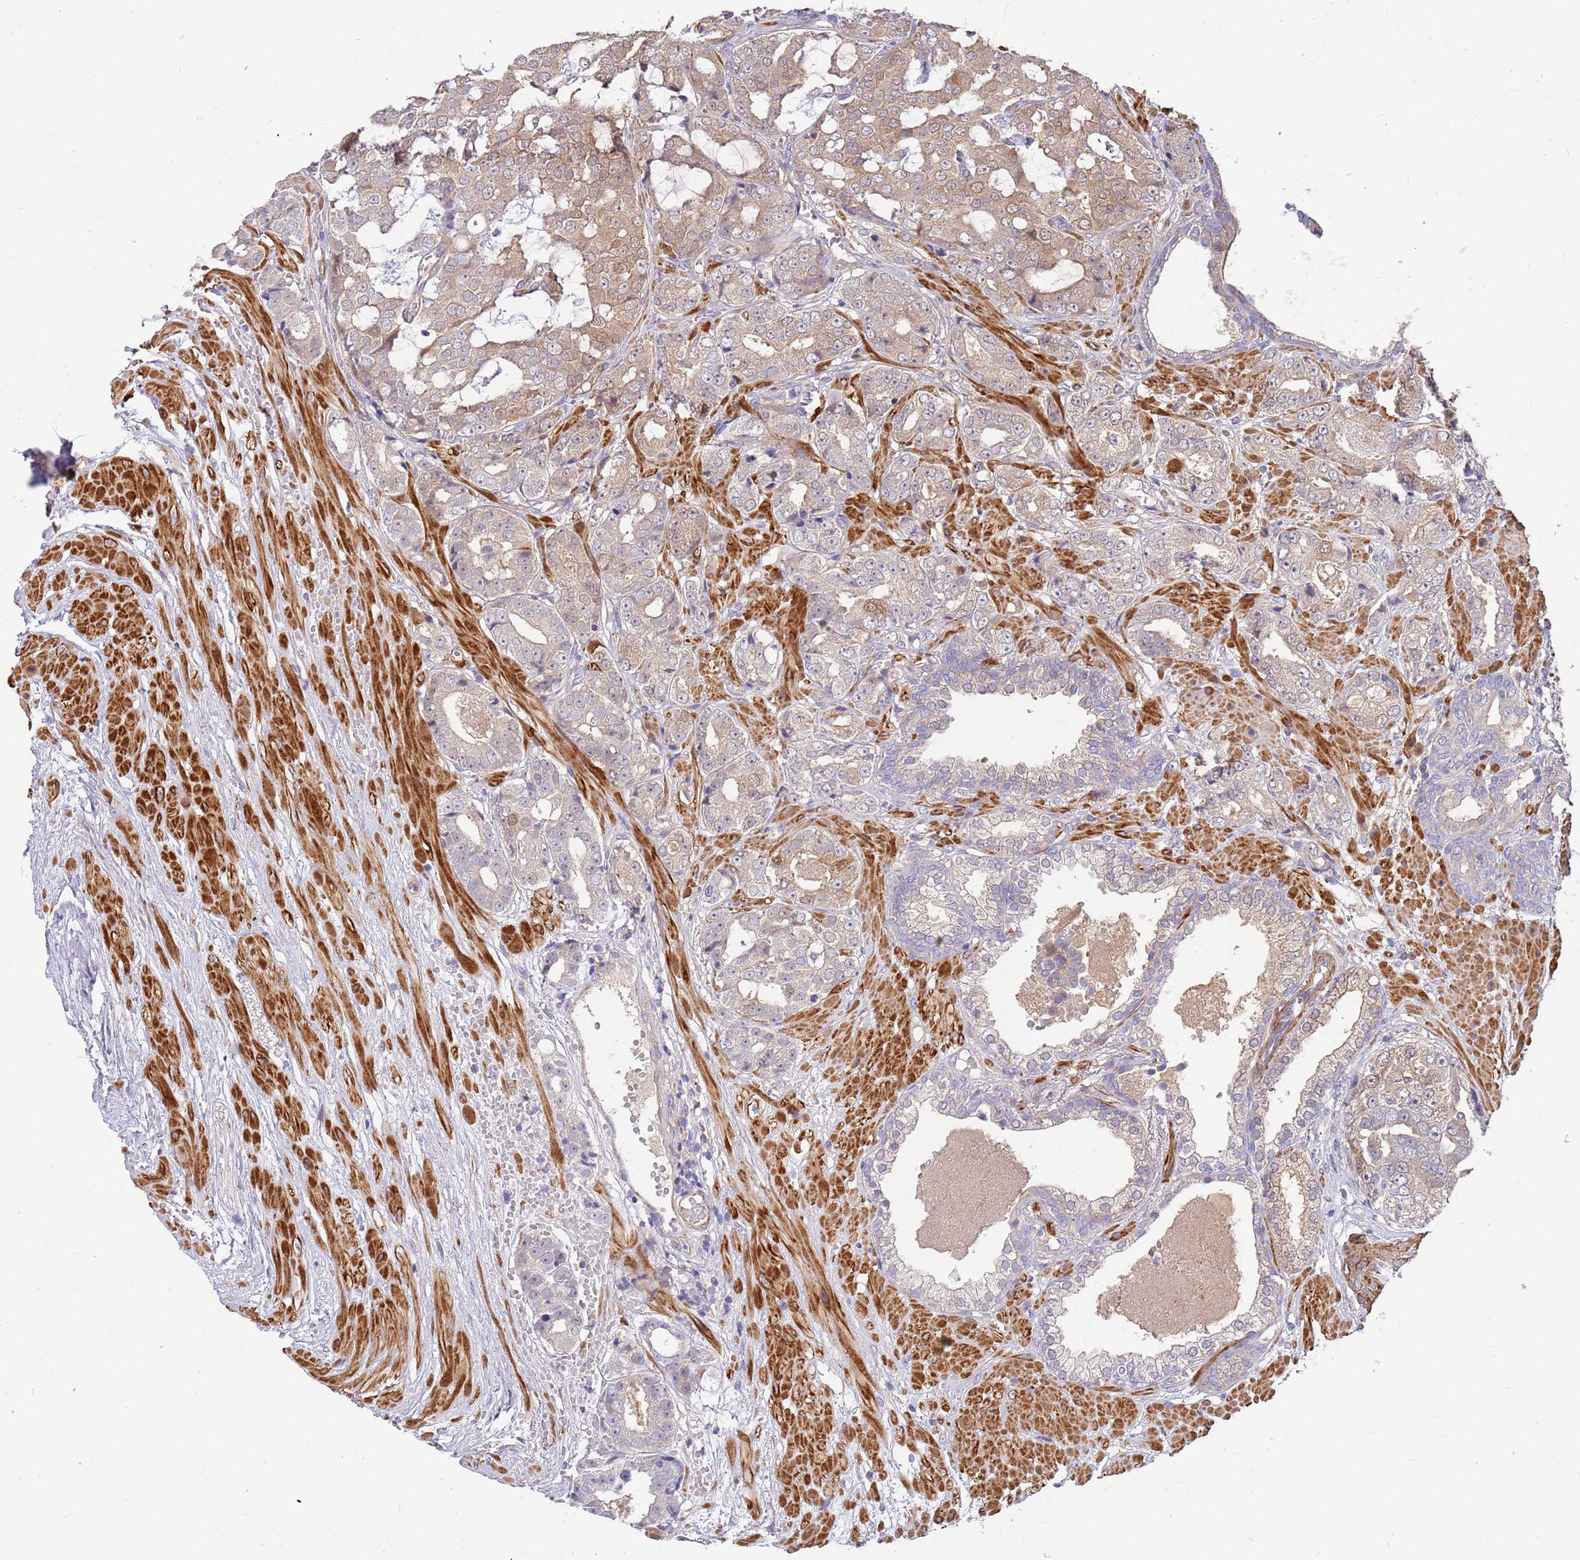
{"staining": {"intensity": "moderate", "quantity": ">75%", "location": "cytoplasmic/membranous"}, "tissue": "prostate cancer", "cell_type": "Tumor cells", "image_type": "cancer", "snomed": [{"axis": "morphology", "description": "Adenocarcinoma, High grade"}, {"axis": "topography", "description": "Prostate"}], "caption": "The photomicrograph demonstrates staining of prostate cancer, revealing moderate cytoplasmic/membranous protein positivity (brown color) within tumor cells.", "gene": "MVD", "patient": {"sex": "male", "age": 71}}